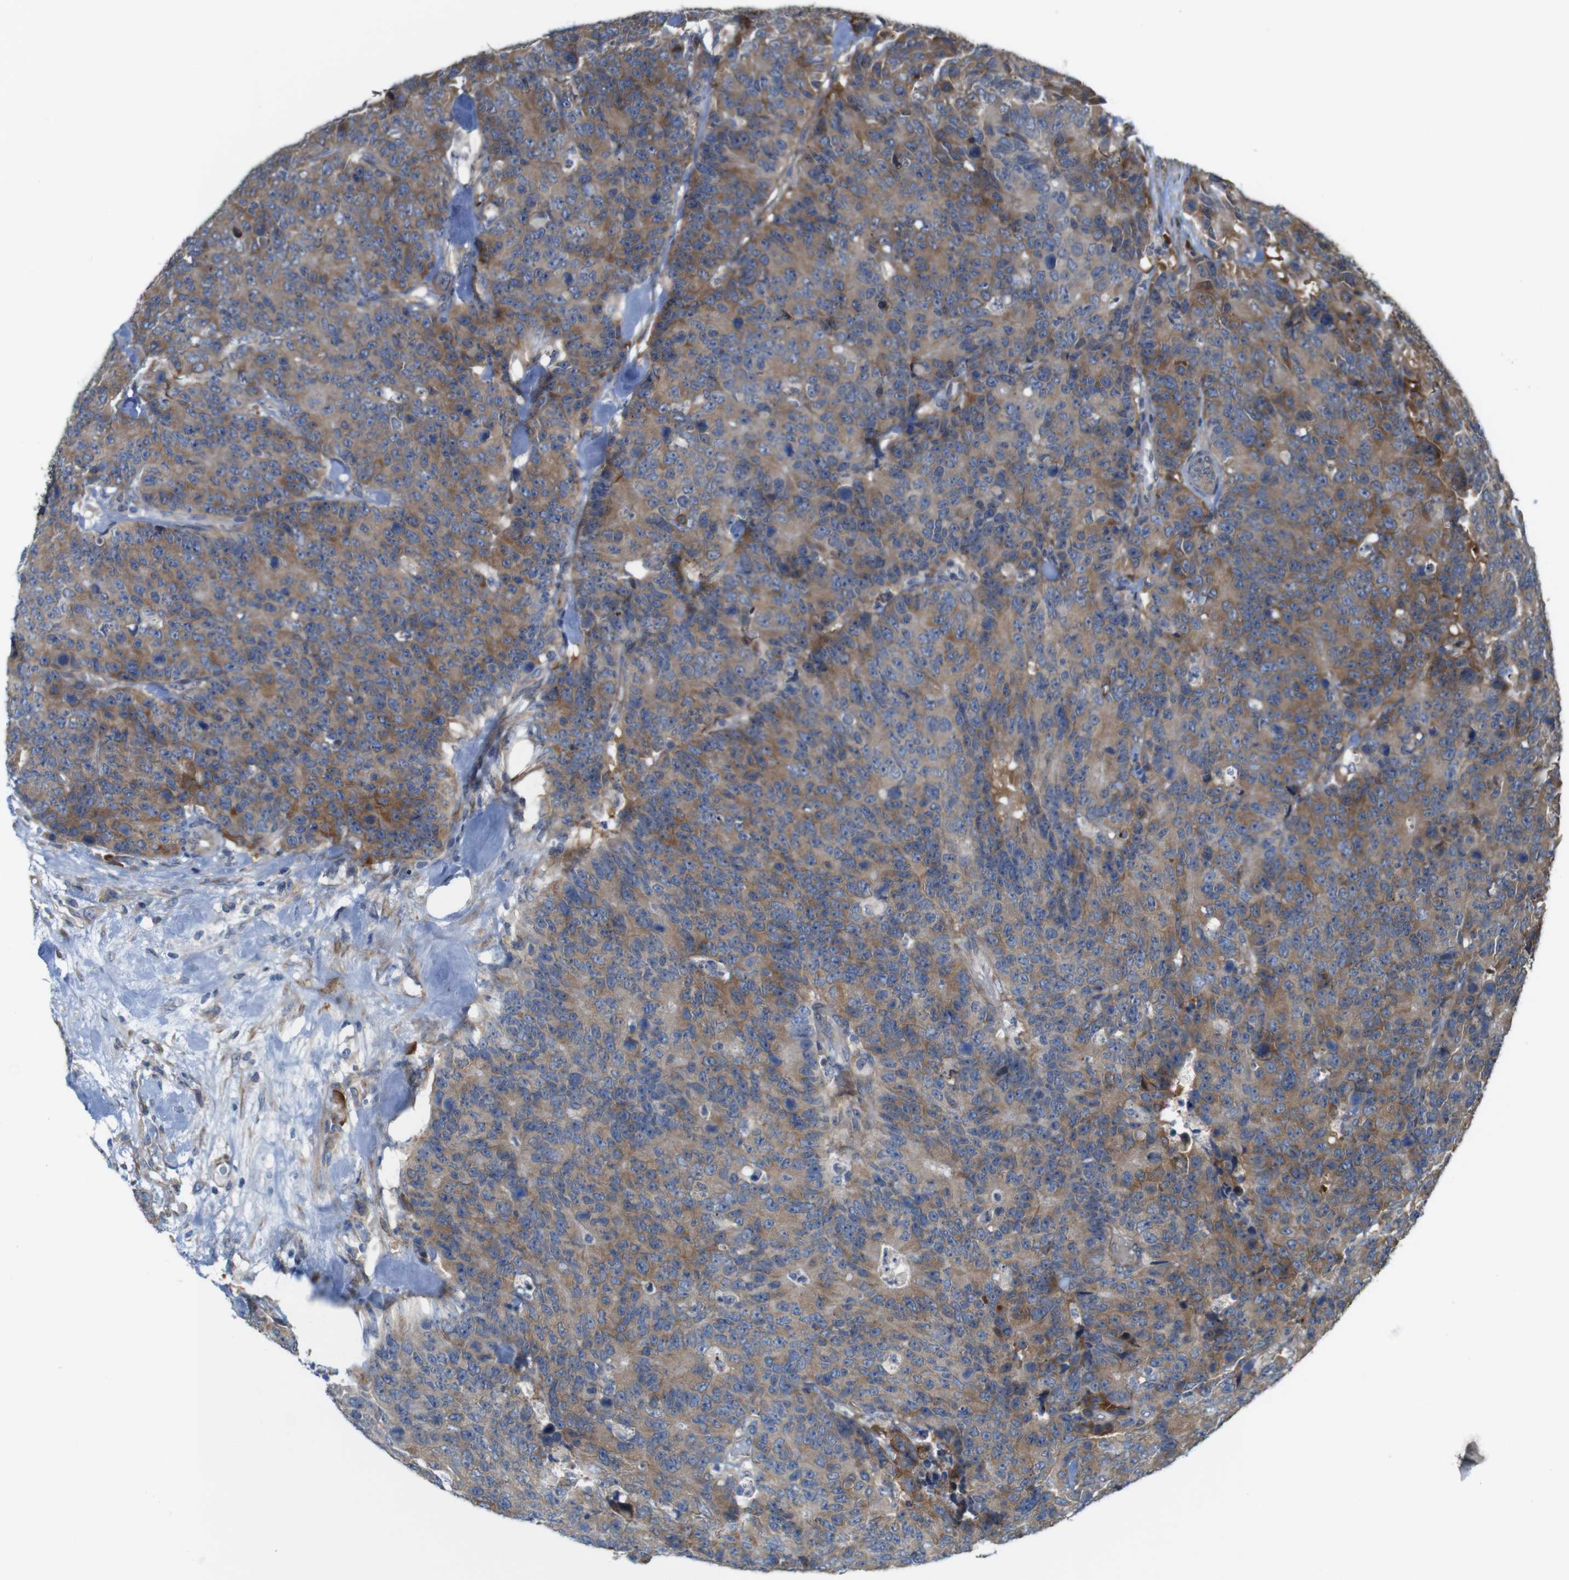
{"staining": {"intensity": "weak", "quantity": ">75%", "location": "cytoplasmic/membranous"}, "tissue": "colorectal cancer", "cell_type": "Tumor cells", "image_type": "cancer", "snomed": [{"axis": "morphology", "description": "Adenocarcinoma, NOS"}, {"axis": "topography", "description": "Colon"}], "caption": "The micrograph displays a brown stain indicating the presence of a protein in the cytoplasmic/membranous of tumor cells in colorectal cancer (adenocarcinoma).", "gene": "PCOLCE2", "patient": {"sex": "female", "age": 86}}